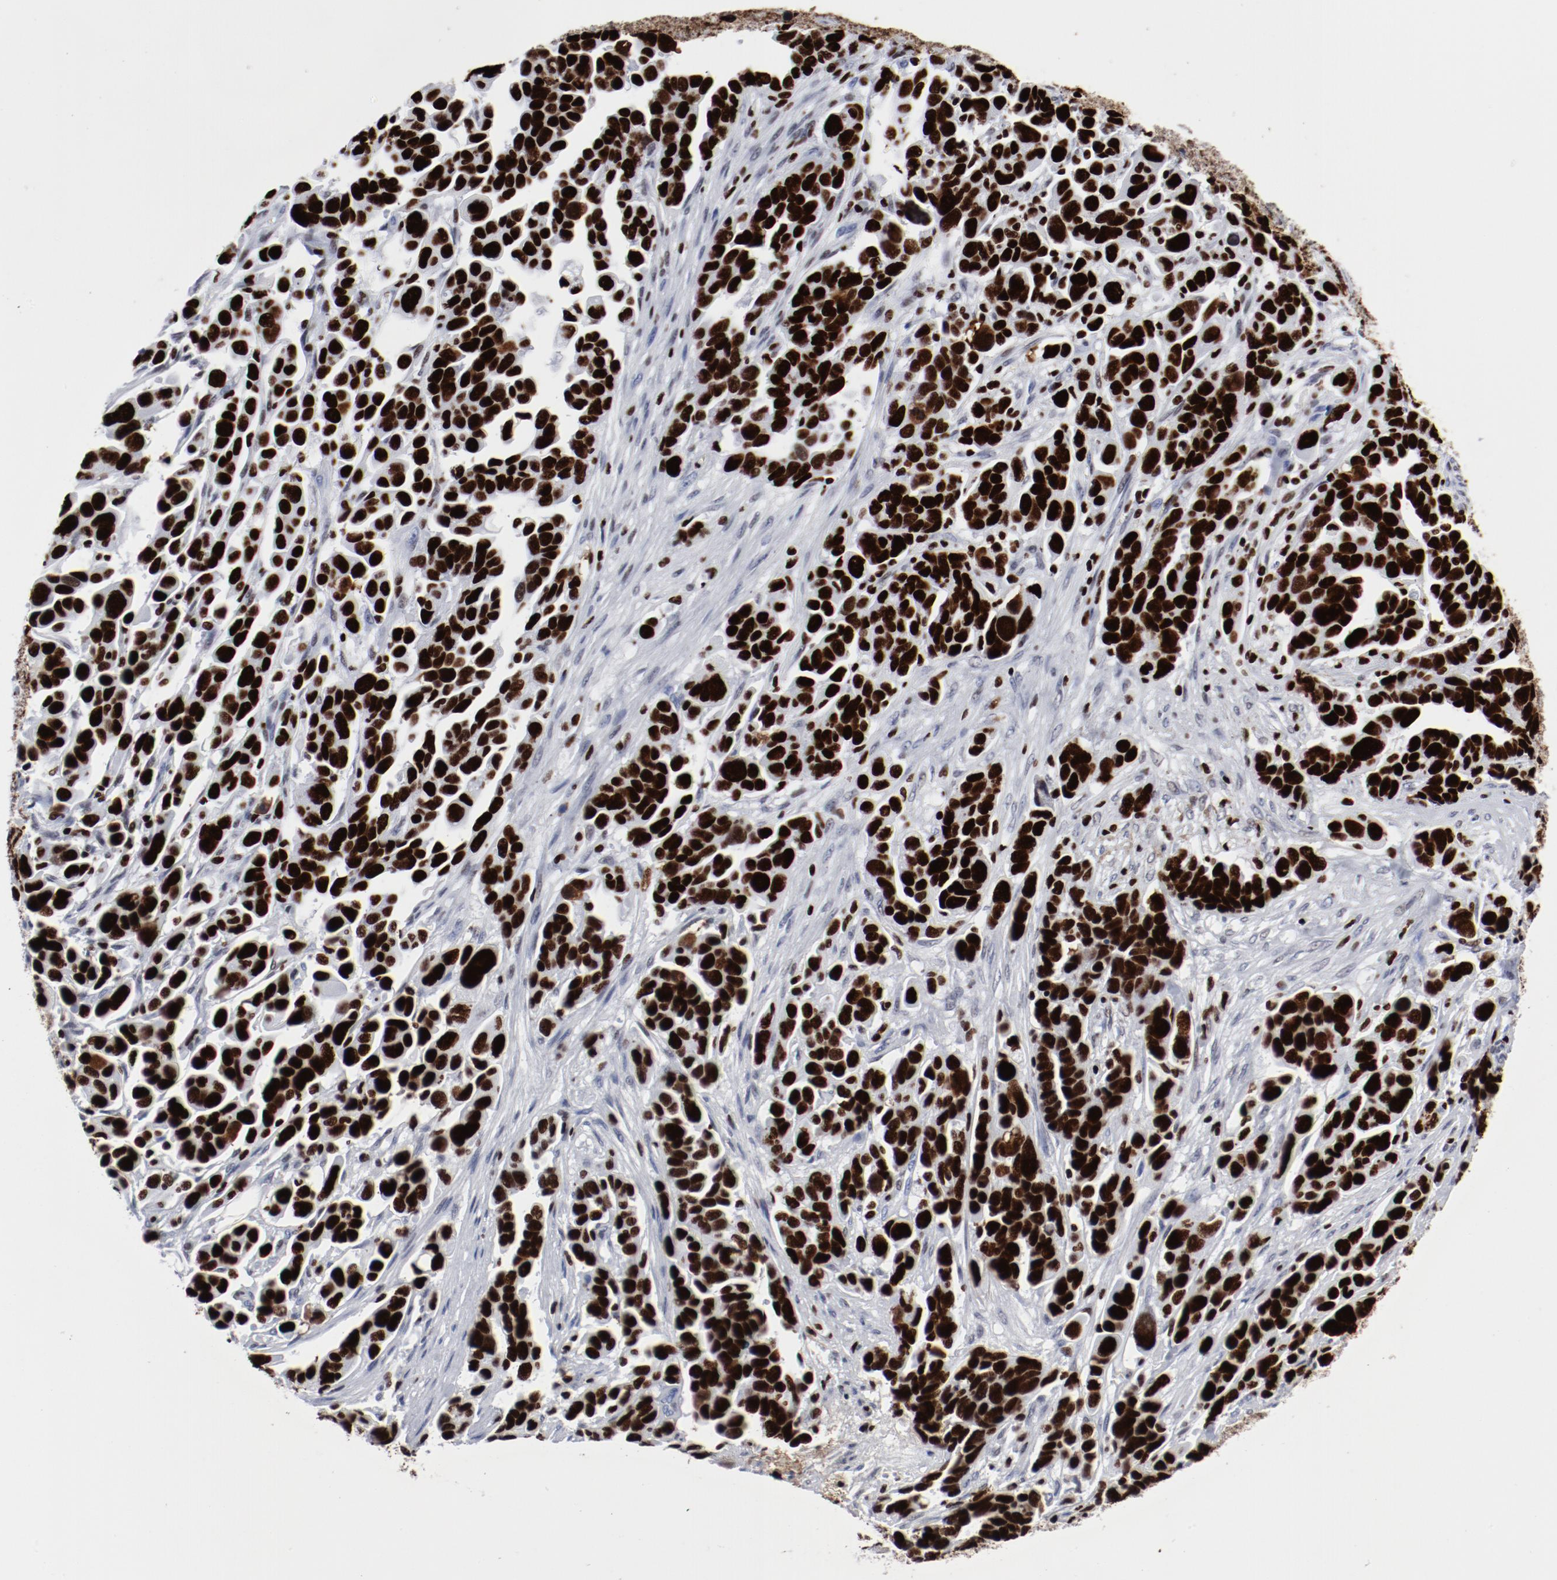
{"staining": {"intensity": "strong", "quantity": ">75%", "location": "nuclear"}, "tissue": "ovarian cancer", "cell_type": "Tumor cells", "image_type": "cancer", "snomed": [{"axis": "morphology", "description": "Cystadenocarcinoma, serous, NOS"}, {"axis": "topography", "description": "Ovary"}], "caption": "Brown immunohistochemical staining in ovarian serous cystadenocarcinoma demonstrates strong nuclear staining in approximately >75% of tumor cells.", "gene": "SMARCC2", "patient": {"sex": "female", "age": 54}}